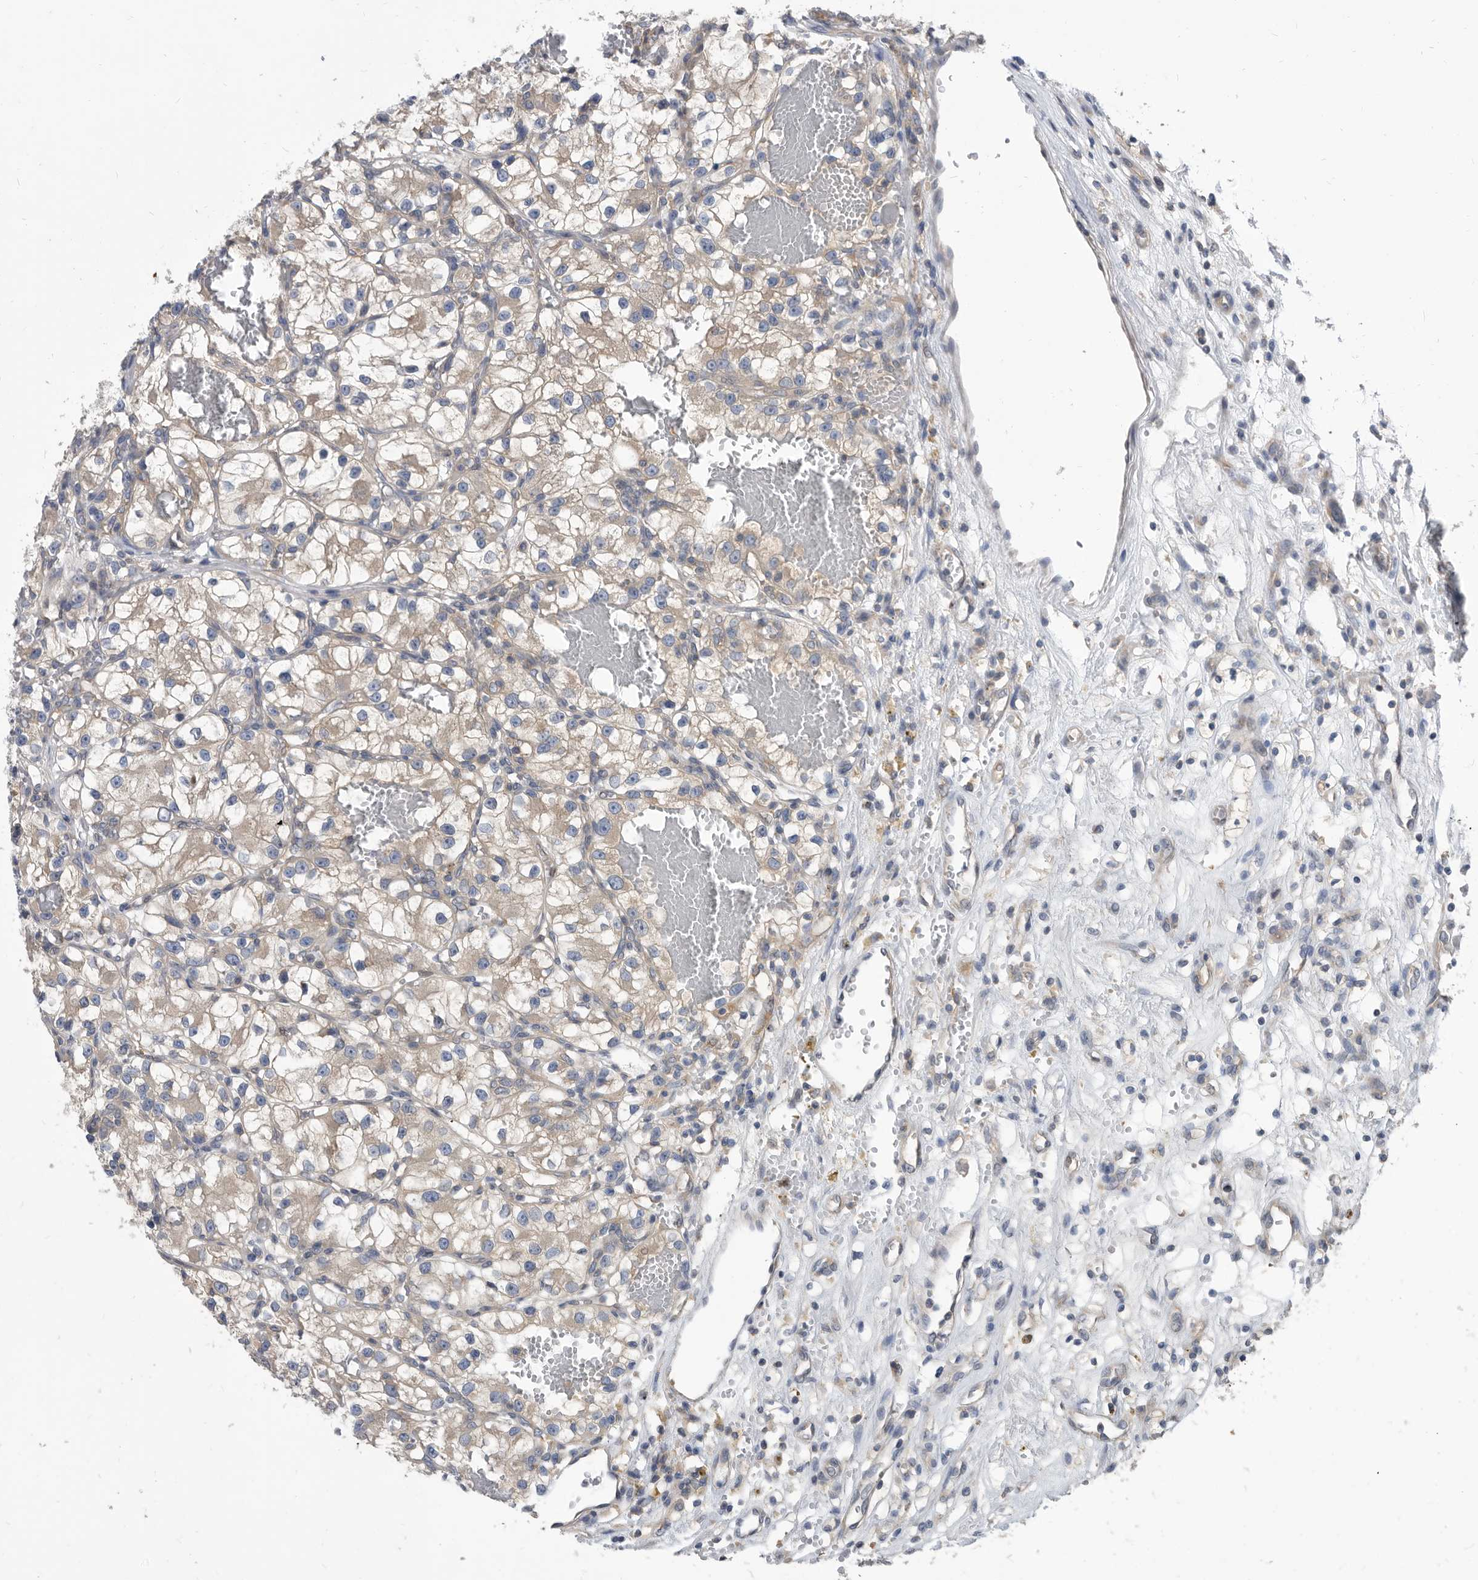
{"staining": {"intensity": "weak", "quantity": "25%-75%", "location": "cytoplasmic/membranous"}, "tissue": "renal cancer", "cell_type": "Tumor cells", "image_type": "cancer", "snomed": [{"axis": "morphology", "description": "Adenocarcinoma, NOS"}, {"axis": "topography", "description": "Kidney"}], "caption": "Immunohistochemical staining of human renal cancer demonstrates low levels of weak cytoplasmic/membranous protein staining in approximately 25%-75% of tumor cells. Immunohistochemistry stains the protein in brown and the nuclei are stained blue.", "gene": "CCT4", "patient": {"sex": "female", "age": 57}}